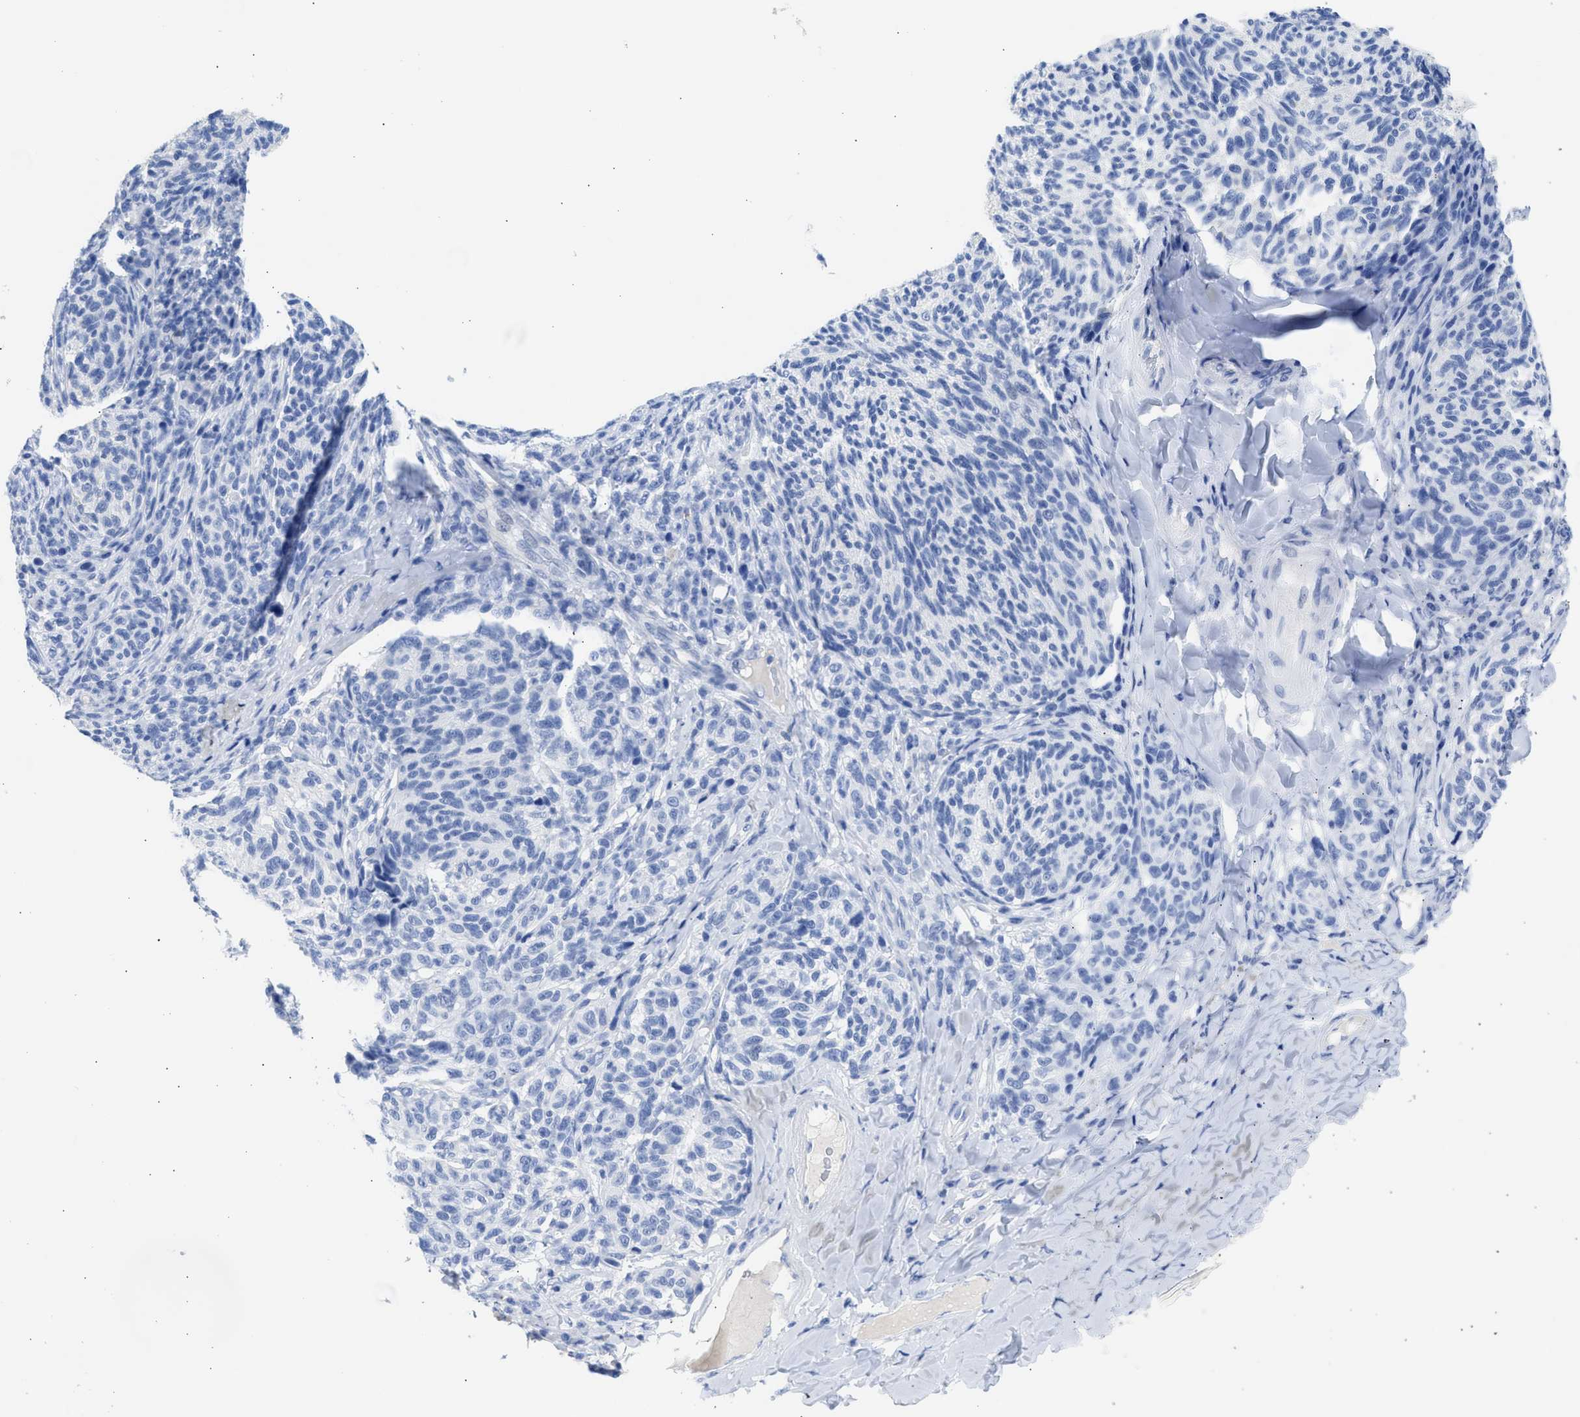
{"staining": {"intensity": "negative", "quantity": "none", "location": "none"}, "tissue": "melanoma", "cell_type": "Tumor cells", "image_type": "cancer", "snomed": [{"axis": "morphology", "description": "Malignant melanoma, NOS"}, {"axis": "topography", "description": "Skin"}], "caption": "This micrograph is of malignant melanoma stained with immunohistochemistry to label a protein in brown with the nuclei are counter-stained blue. There is no positivity in tumor cells. The staining was performed using DAB (3,3'-diaminobenzidine) to visualize the protein expression in brown, while the nuclei were stained in blue with hematoxylin (Magnification: 20x).", "gene": "NCAM1", "patient": {"sex": "female", "age": 73}}